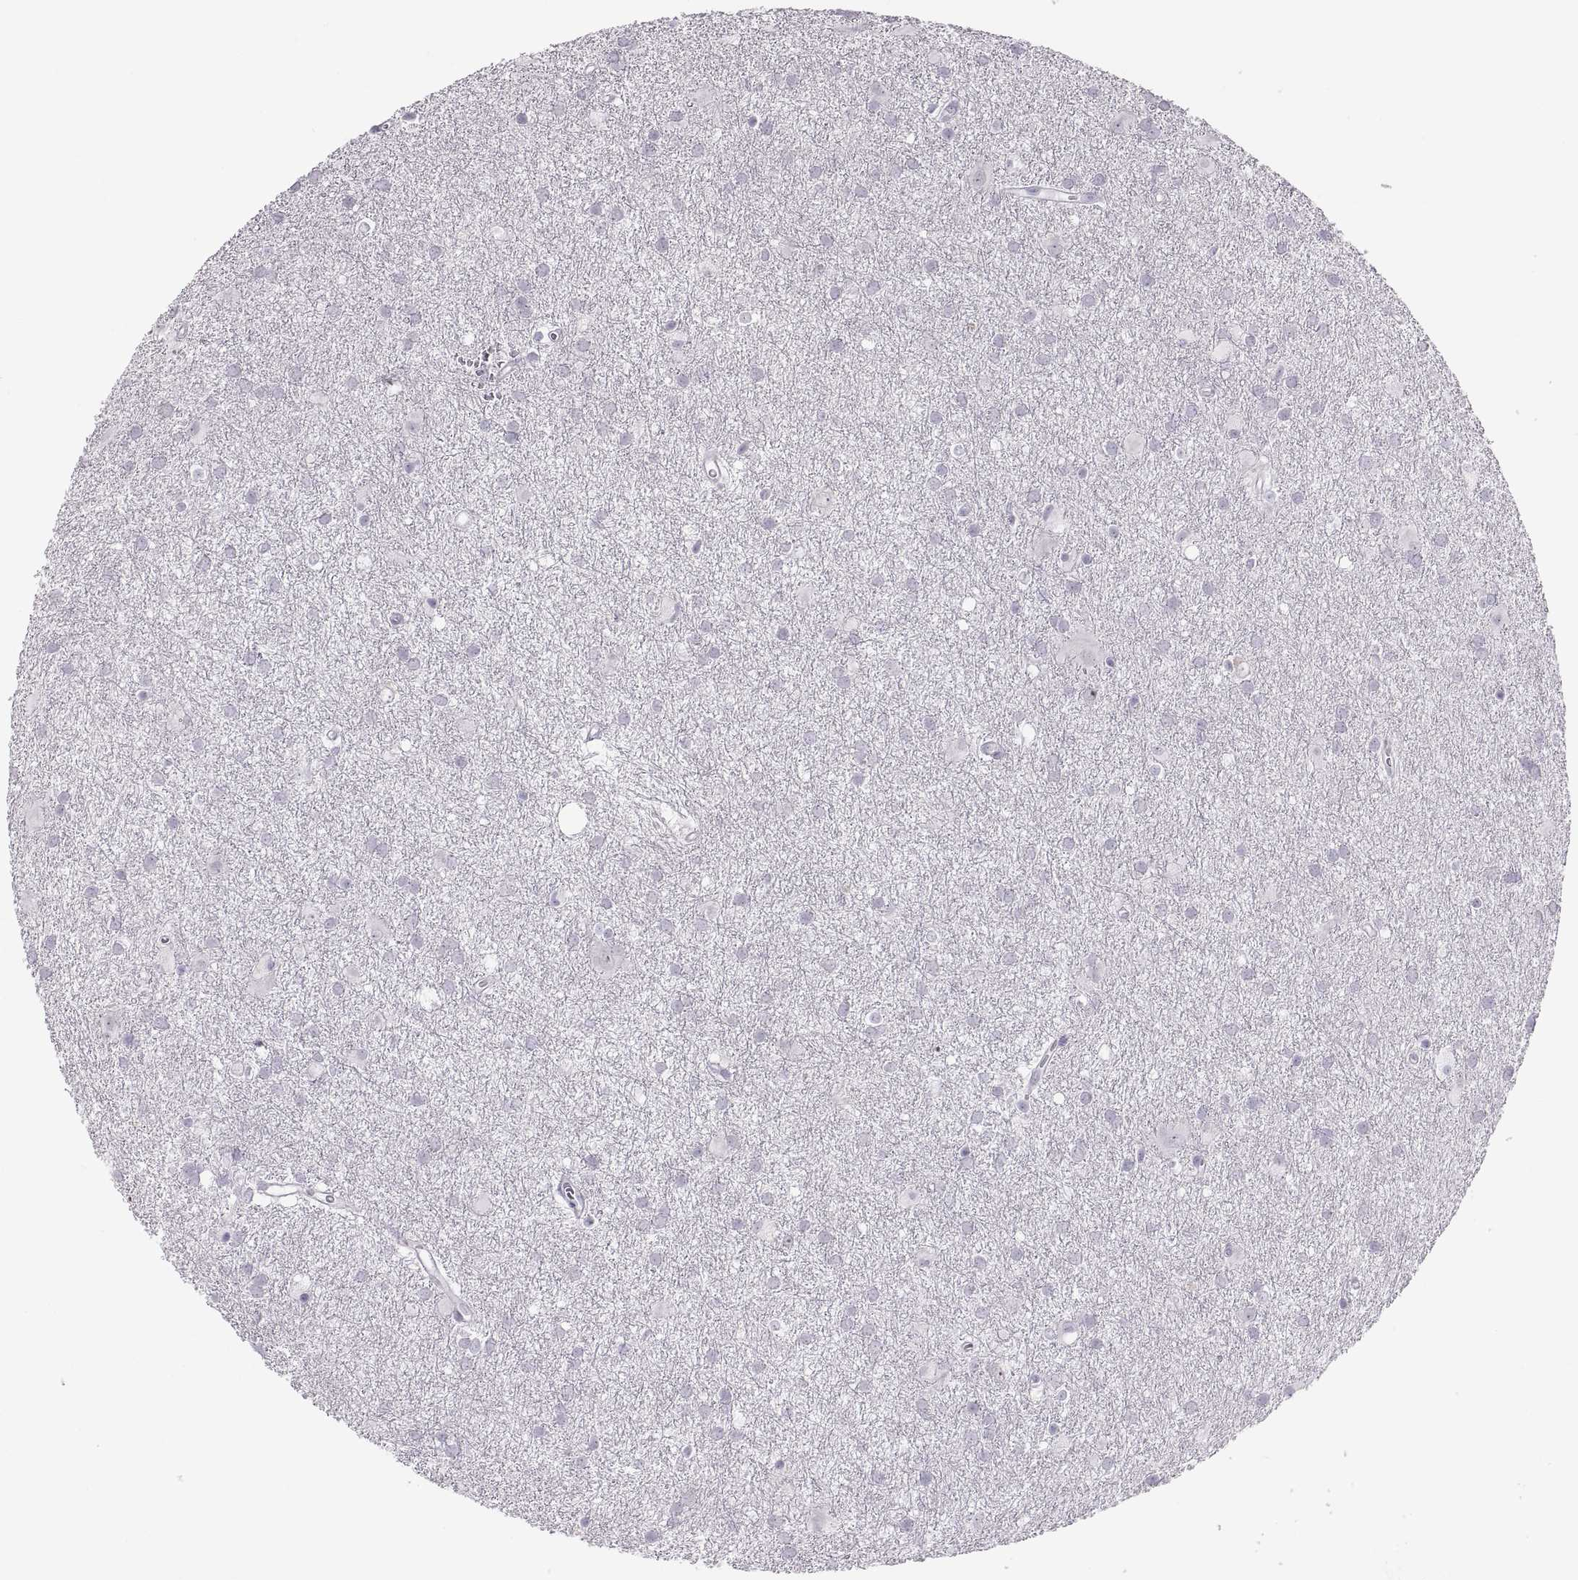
{"staining": {"intensity": "negative", "quantity": "none", "location": "none"}, "tissue": "glioma", "cell_type": "Tumor cells", "image_type": "cancer", "snomed": [{"axis": "morphology", "description": "Glioma, malignant, Low grade"}, {"axis": "topography", "description": "Brain"}], "caption": "Glioma stained for a protein using immunohistochemistry (IHC) reveals no positivity tumor cells.", "gene": "C3orf22", "patient": {"sex": "male", "age": 58}}